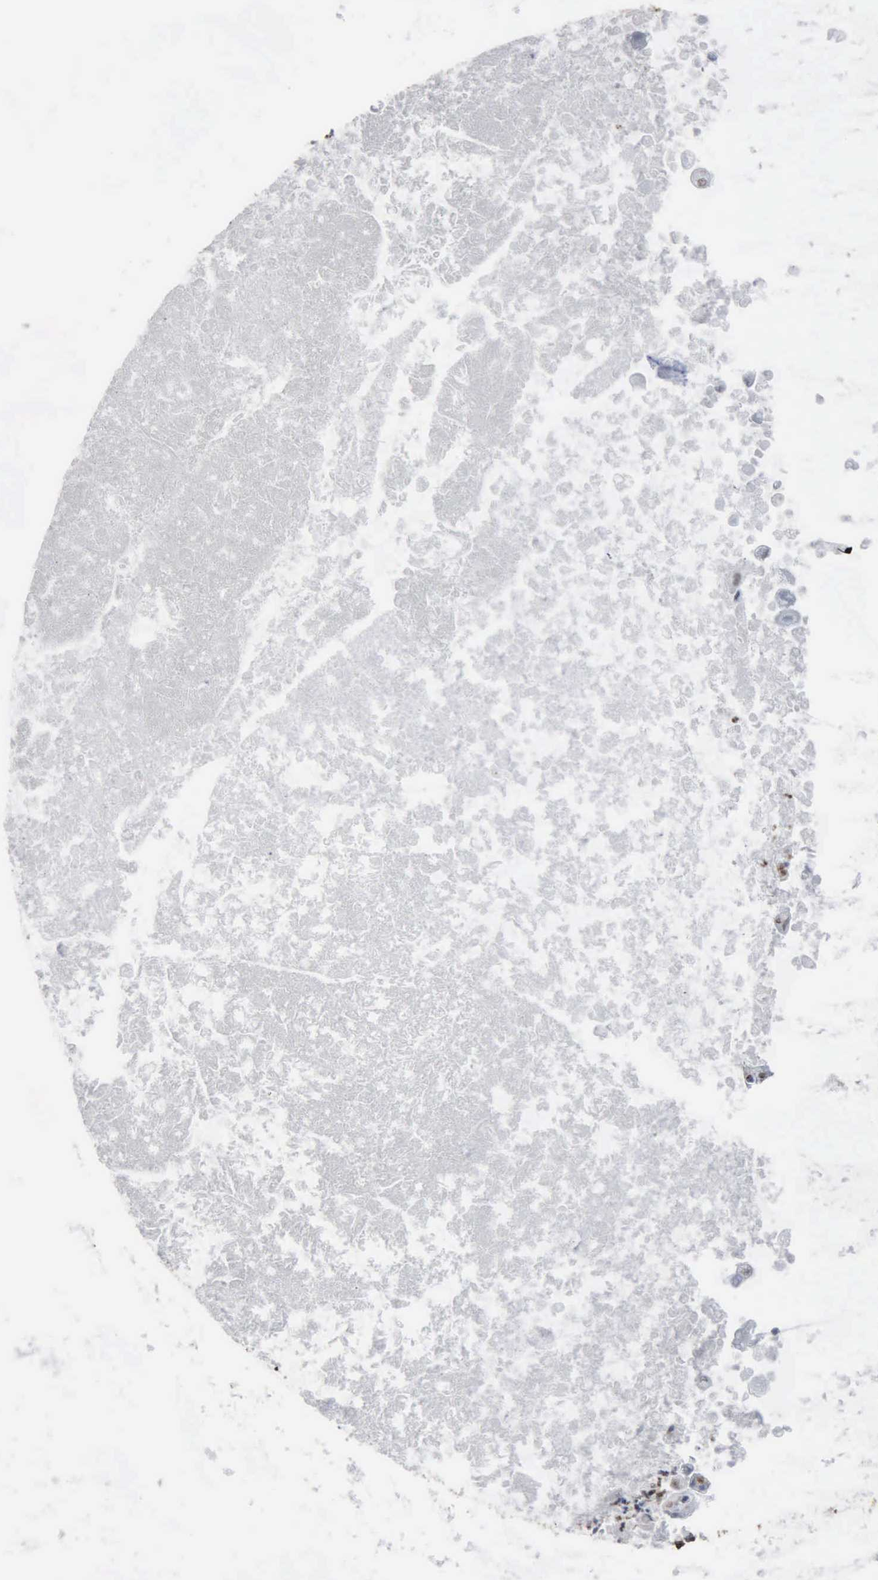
{"staining": {"intensity": "weak", "quantity": "<25%", "location": "nuclear"}, "tissue": "ovarian cancer", "cell_type": "Tumor cells", "image_type": "cancer", "snomed": [{"axis": "morphology", "description": "Cystadenocarcinoma, mucinous, NOS"}, {"axis": "topography", "description": "Ovary"}], "caption": "Immunohistochemistry (IHC) micrograph of neoplastic tissue: human ovarian cancer stained with DAB displays no significant protein staining in tumor cells.", "gene": "CCNE1", "patient": {"sex": "female", "age": 37}}